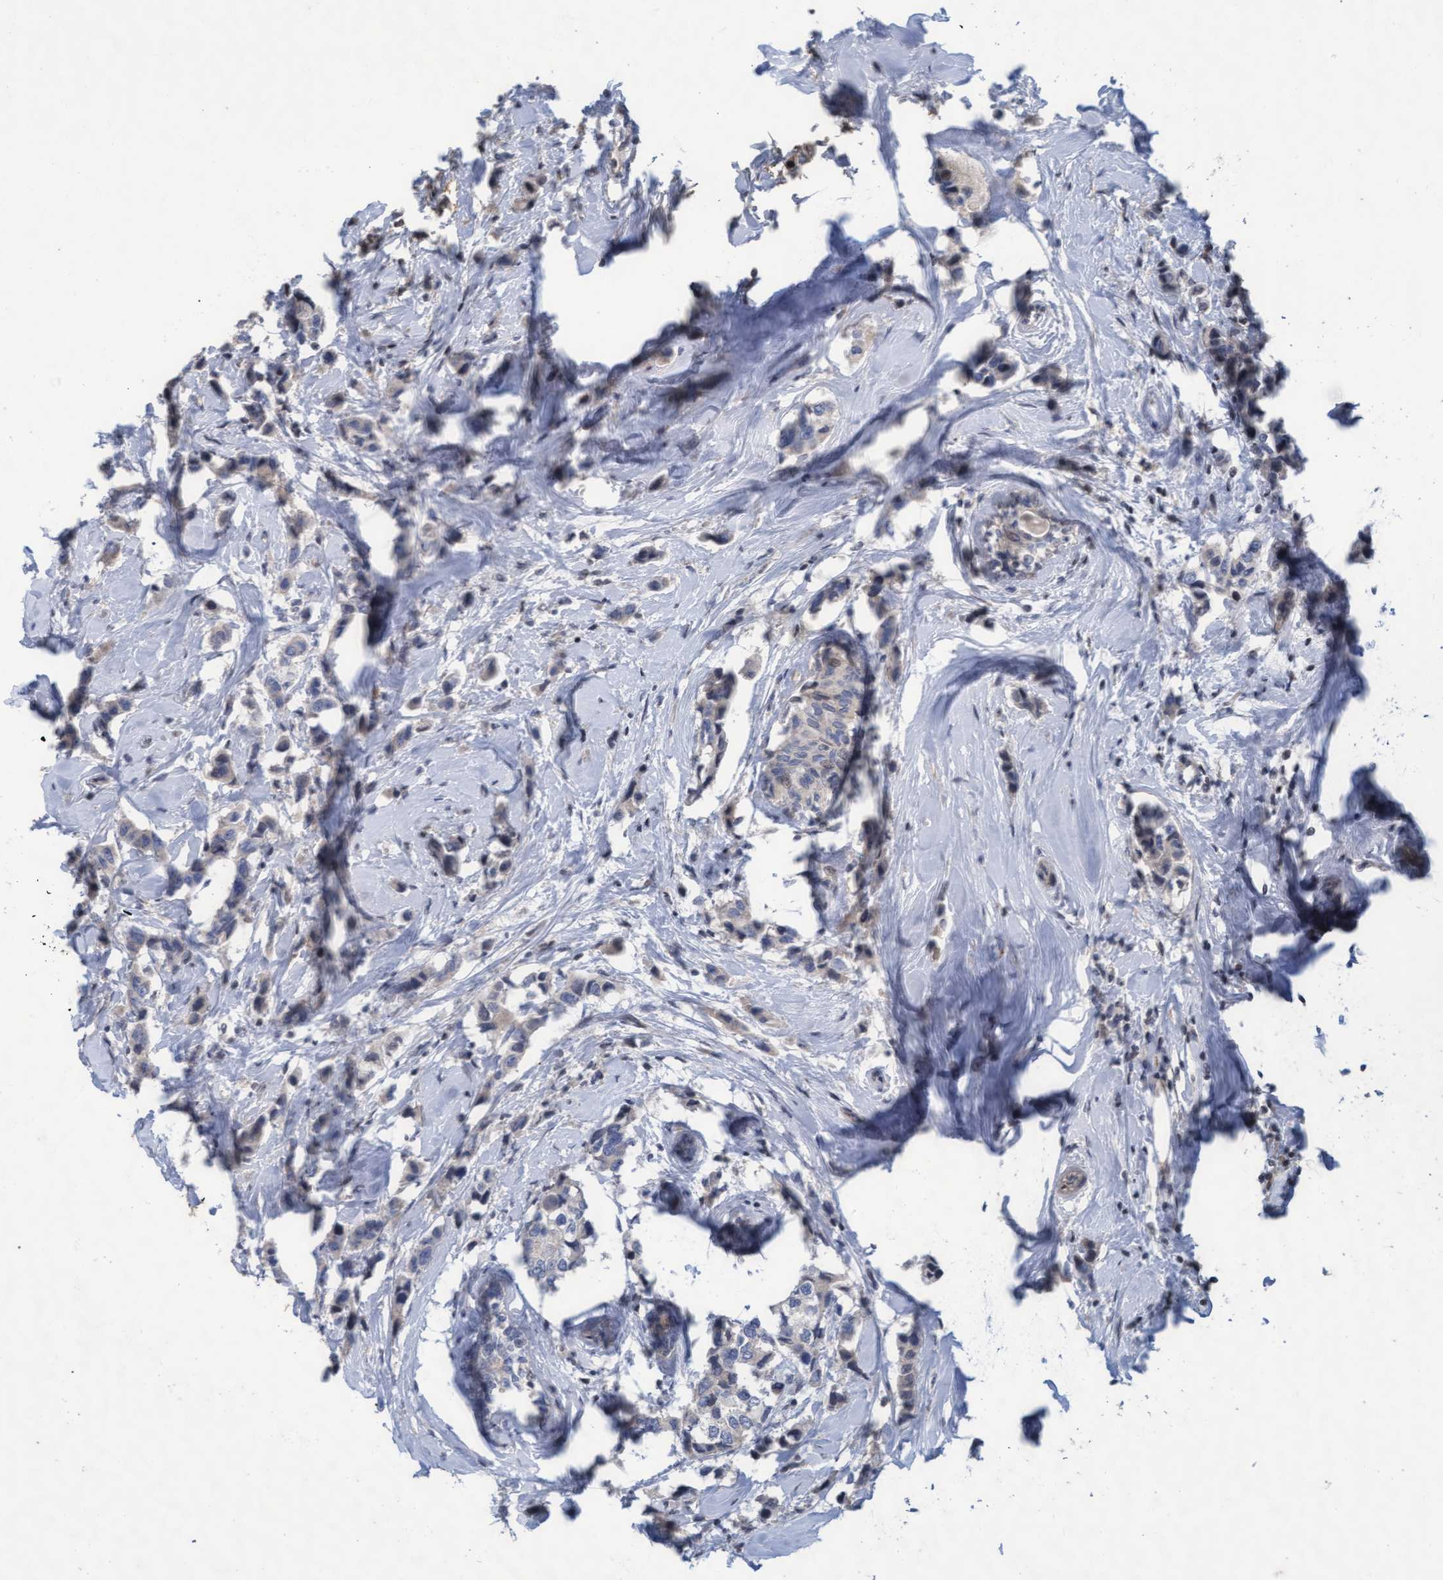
{"staining": {"intensity": "weak", "quantity": "<25%", "location": "cytoplasmic/membranous"}, "tissue": "breast cancer", "cell_type": "Tumor cells", "image_type": "cancer", "snomed": [{"axis": "morphology", "description": "Normal tissue, NOS"}, {"axis": "morphology", "description": "Duct carcinoma"}, {"axis": "topography", "description": "Breast"}], "caption": "Tumor cells are negative for protein expression in human breast cancer (intraductal carcinoma).", "gene": "KCNC2", "patient": {"sex": "female", "age": 50}}